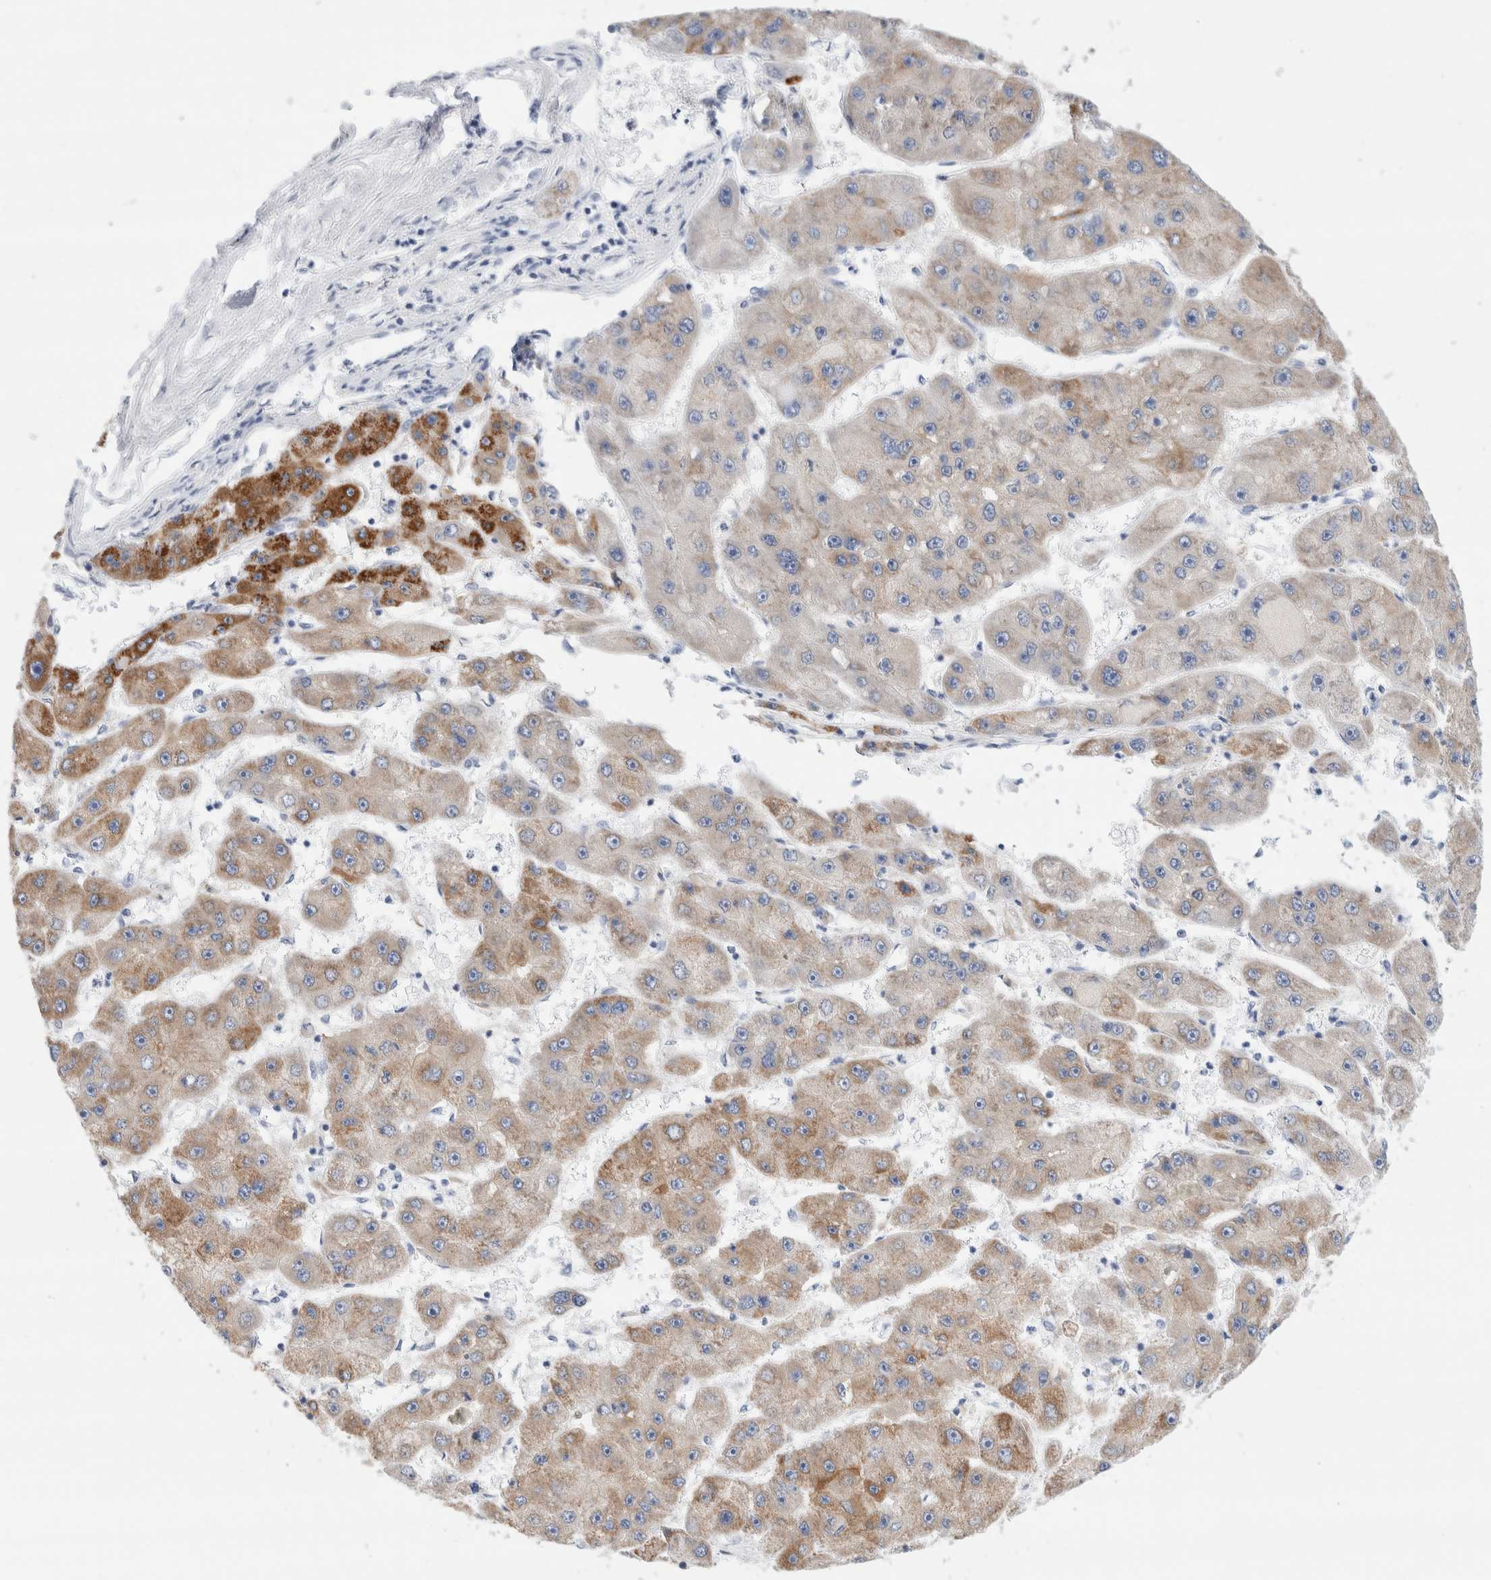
{"staining": {"intensity": "moderate", "quantity": "25%-75%", "location": "cytoplasmic/membranous"}, "tissue": "liver cancer", "cell_type": "Tumor cells", "image_type": "cancer", "snomed": [{"axis": "morphology", "description": "Carcinoma, Hepatocellular, NOS"}, {"axis": "topography", "description": "Liver"}], "caption": "Immunohistochemical staining of human liver cancer exhibits medium levels of moderate cytoplasmic/membranous protein positivity in approximately 25%-75% of tumor cells.", "gene": "ECHDC2", "patient": {"sex": "female", "age": 61}}